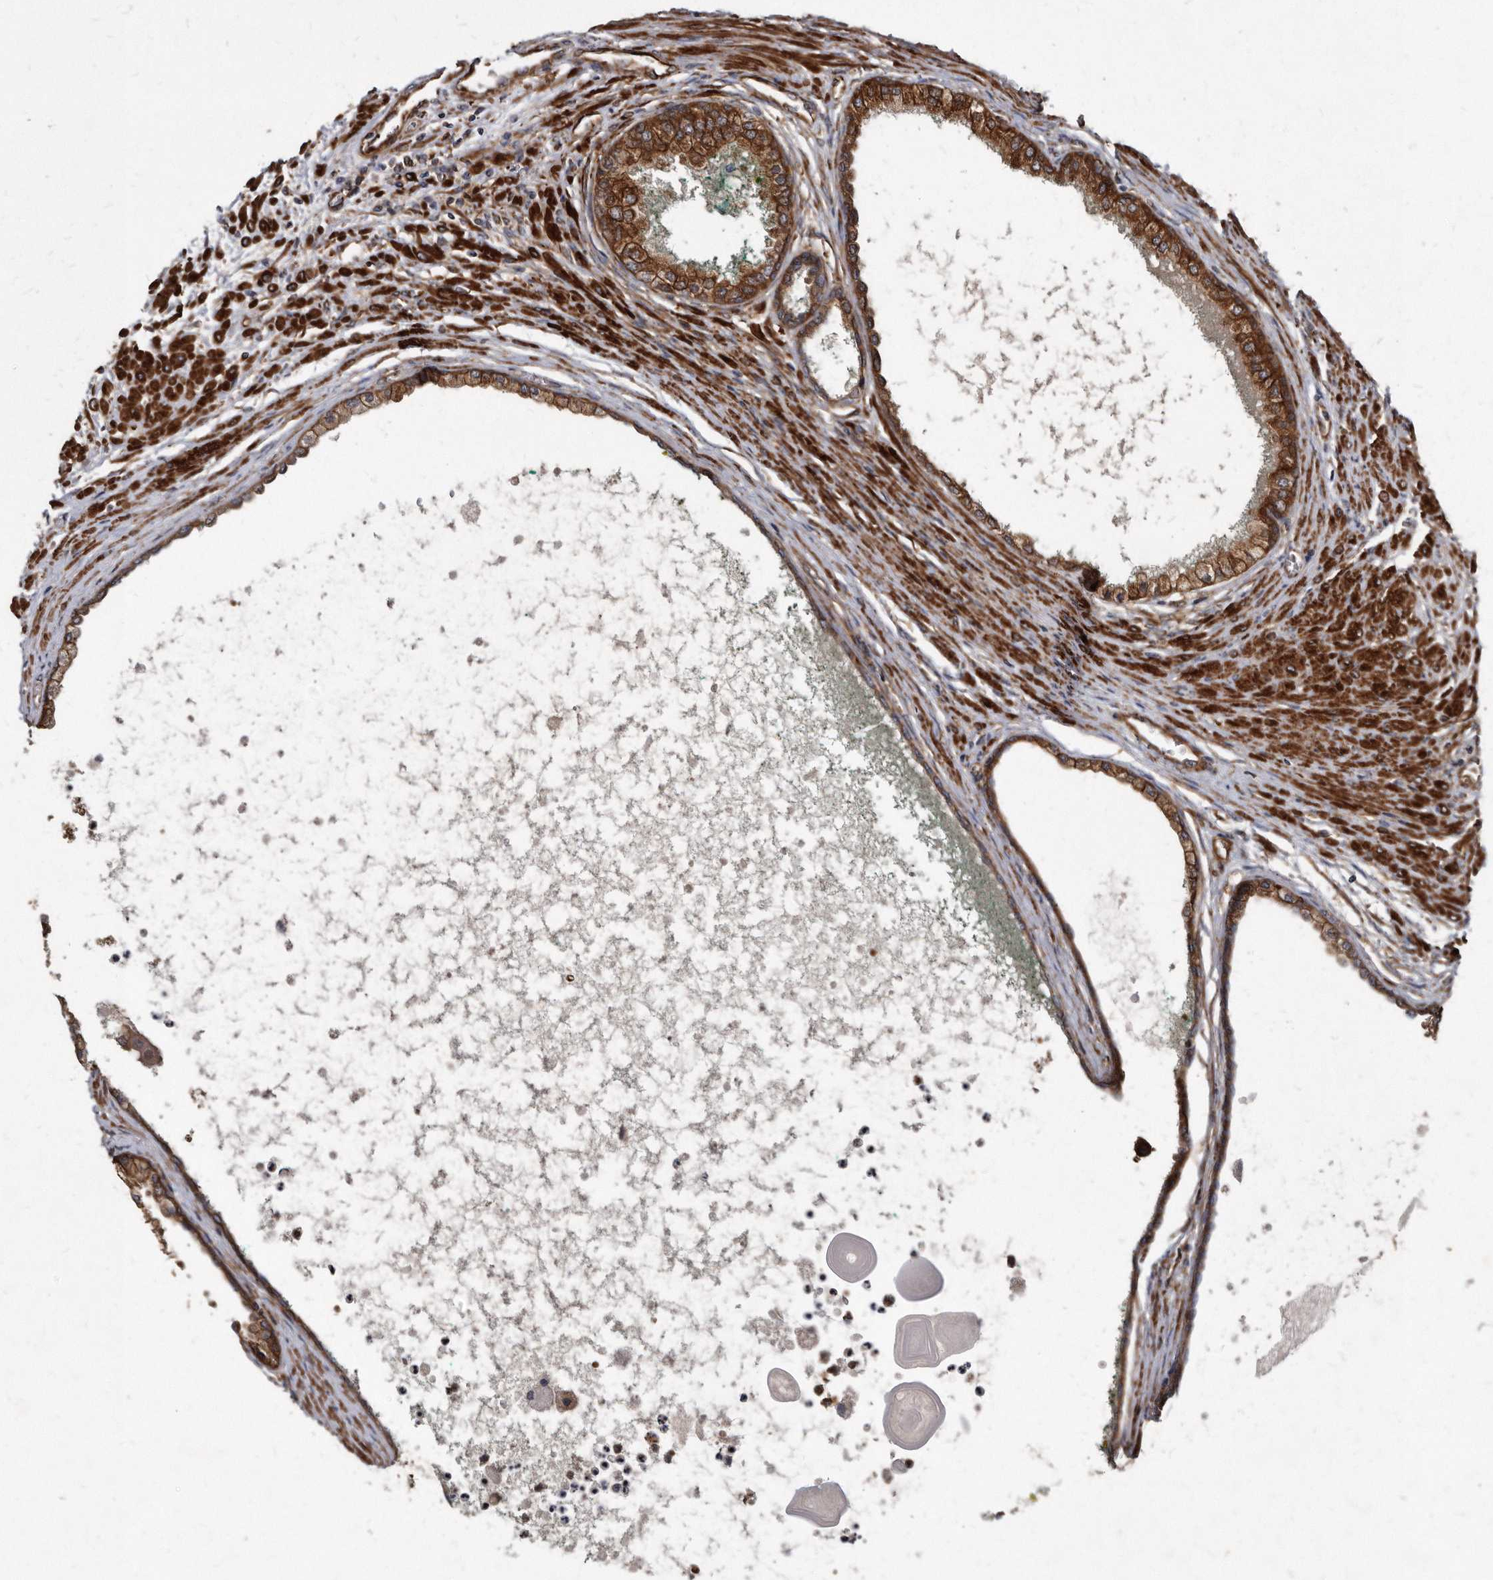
{"staining": {"intensity": "moderate", "quantity": ">75%", "location": "cytoplasmic/membranous"}, "tissue": "prostate cancer", "cell_type": "Tumor cells", "image_type": "cancer", "snomed": [{"axis": "morphology", "description": "Normal tissue, NOS"}, {"axis": "morphology", "description": "Adenocarcinoma, Low grade"}, {"axis": "topography", "description": "Prostate"}, {"axis": "topography", "description": "Peripheral nerve tissue"}], "caption": "Immunohistochemical staining of prostate adenocarcinoma (low-grade) displays medium levels of moderate cytoplasmic/membranous protein expression in approximately >75% of tumor cells.", "gene": "KCTD20", "patient": {"sex": "male", "age": 71}}